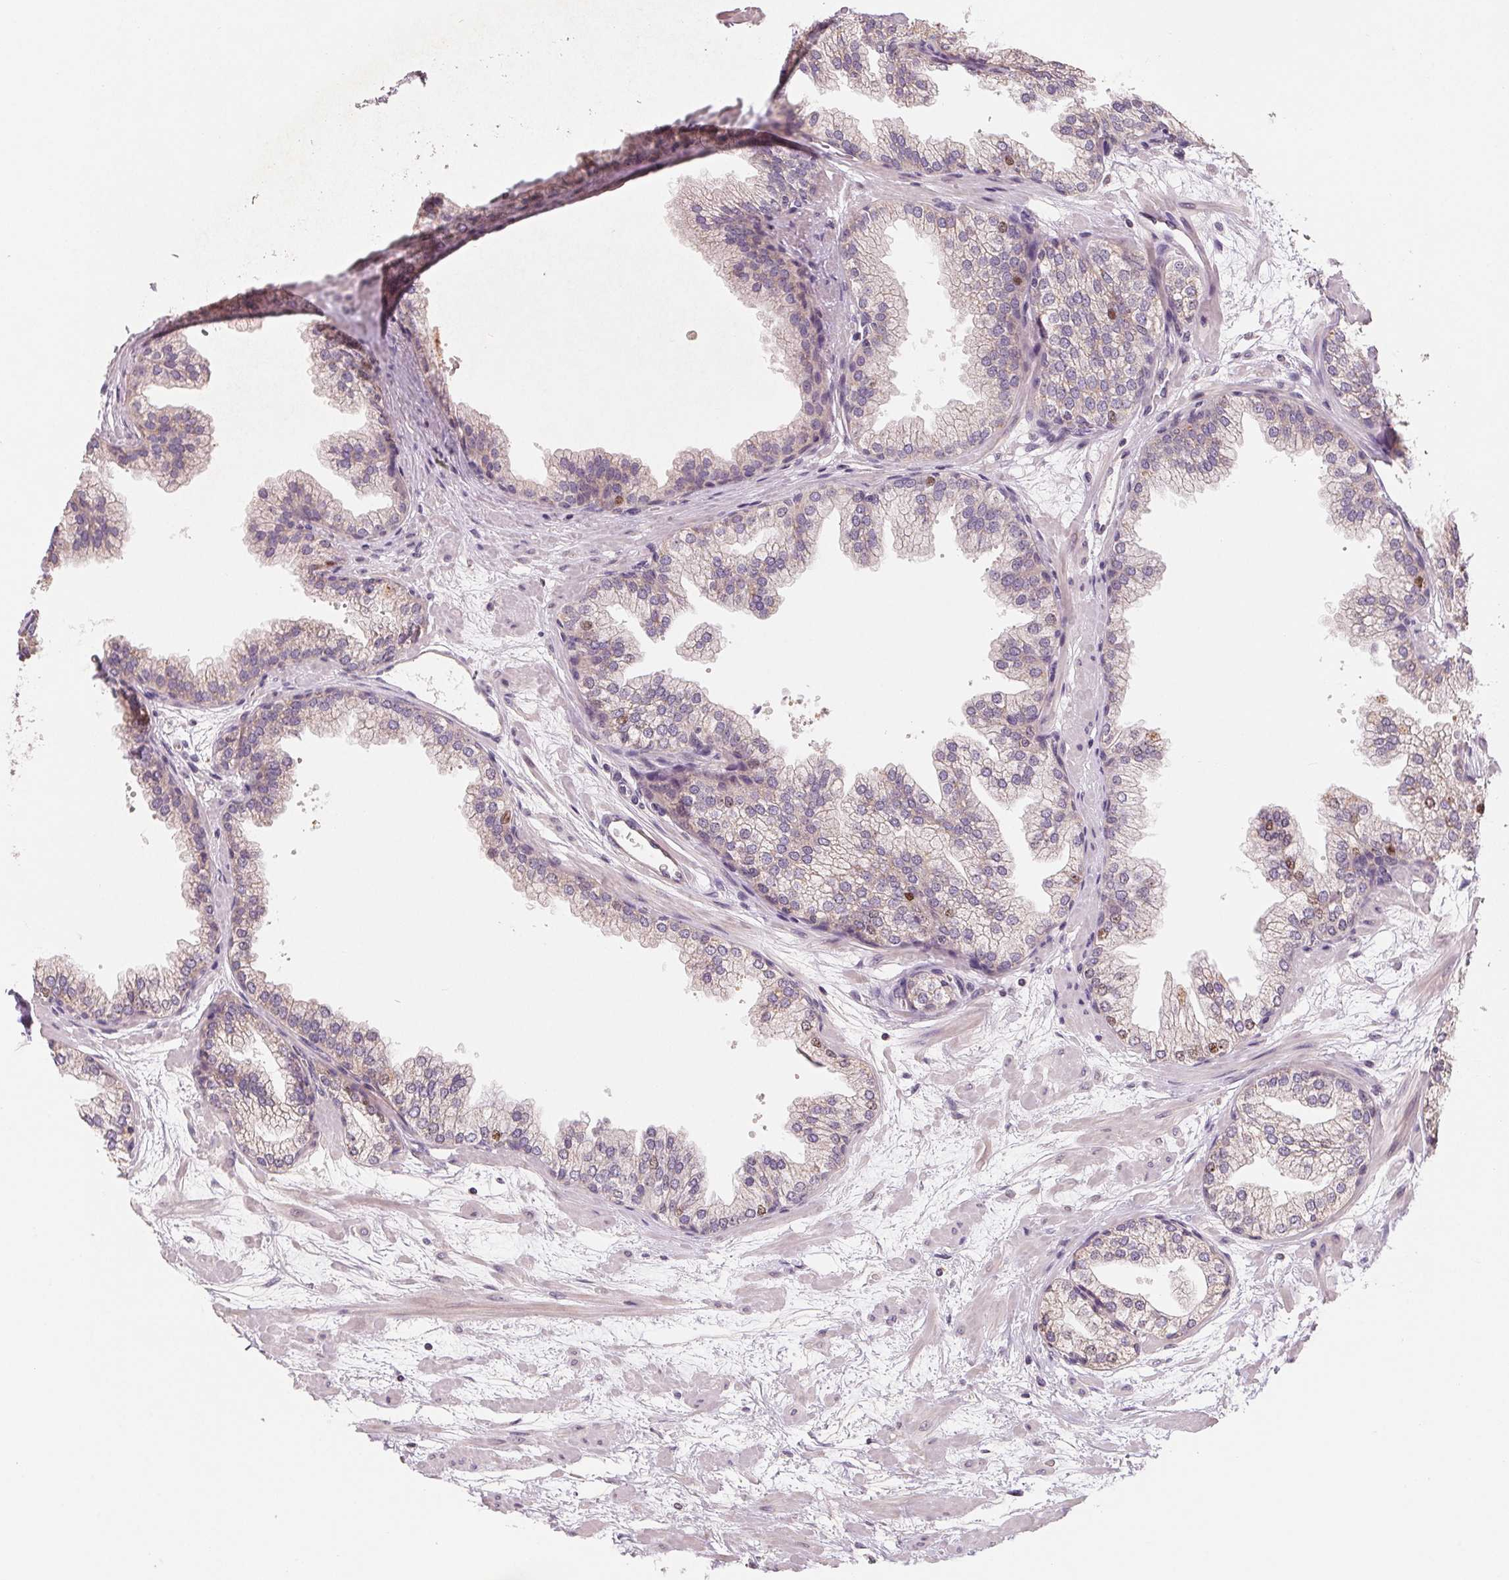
{"staining": {"intensity": "moderate", "quantity": "25%-75%", "location": "nuclear"}, "tissue": "prostate", "cell_type": "Glandular cells", "image_type": "normal", "snomed": [{"axis": "morphology", "description": "Normal tissue, NOS"}, {"axis": "topography", "description": "Prostate"}], "caption": "Brown immunohistochemical staining in unremarkable prostate demonstrates moderate nuclear positivity in approximately 25%-75% of glandular cells.", "gene": "AQP8", "patient": {"sex": "male", "age": 37}}